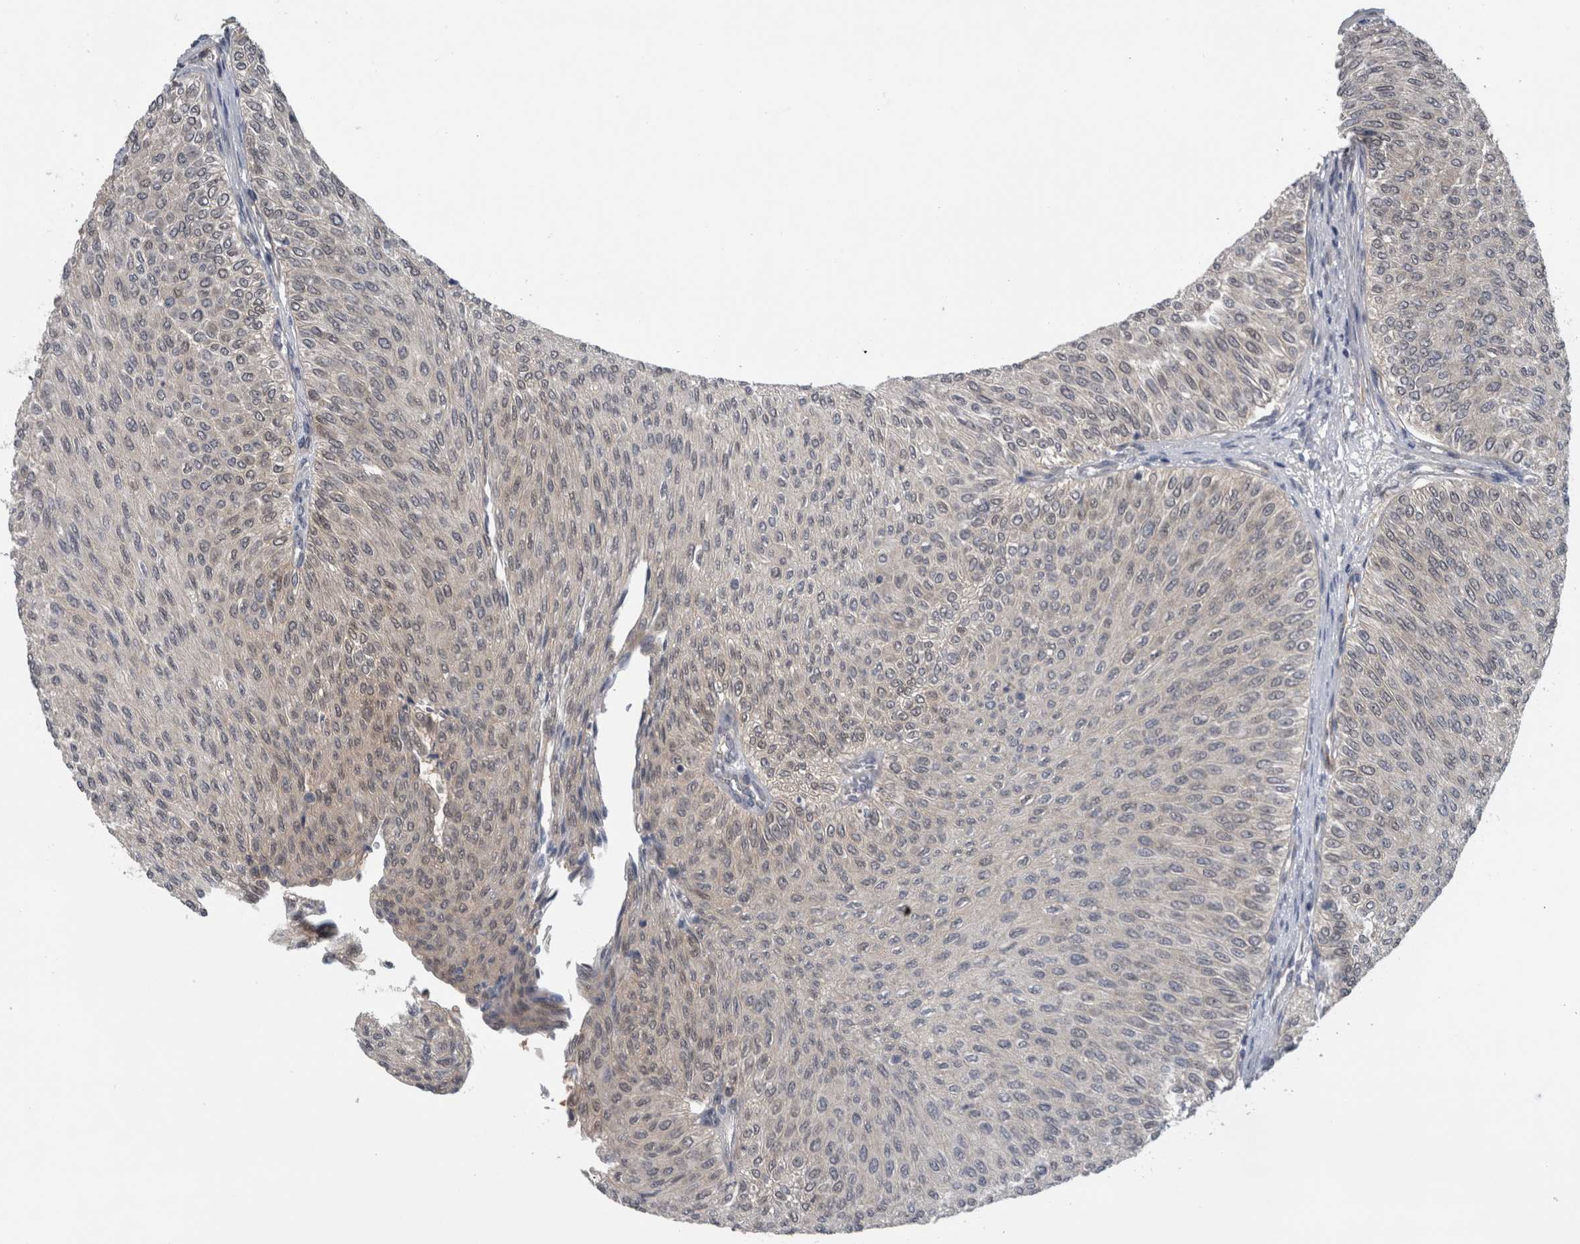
{"staining": {"intensity": "weak", "quantity": "<25%", "location": "nuclear"}, "tissue": "urothelial cancer", "cell_type": "Tumor cells", "image_type": "cancer", "snomed": [{"axis": "morphology", "description": "Urothelial carcinoma, Low grade"}, {"axis": "topography", "description": "Urinary bladder"}], "caption": "Tumor cells show no significant expression in urothelial cancer.", "gene": "NAPRT", "patient": {"sex": "male", "age": 78}}